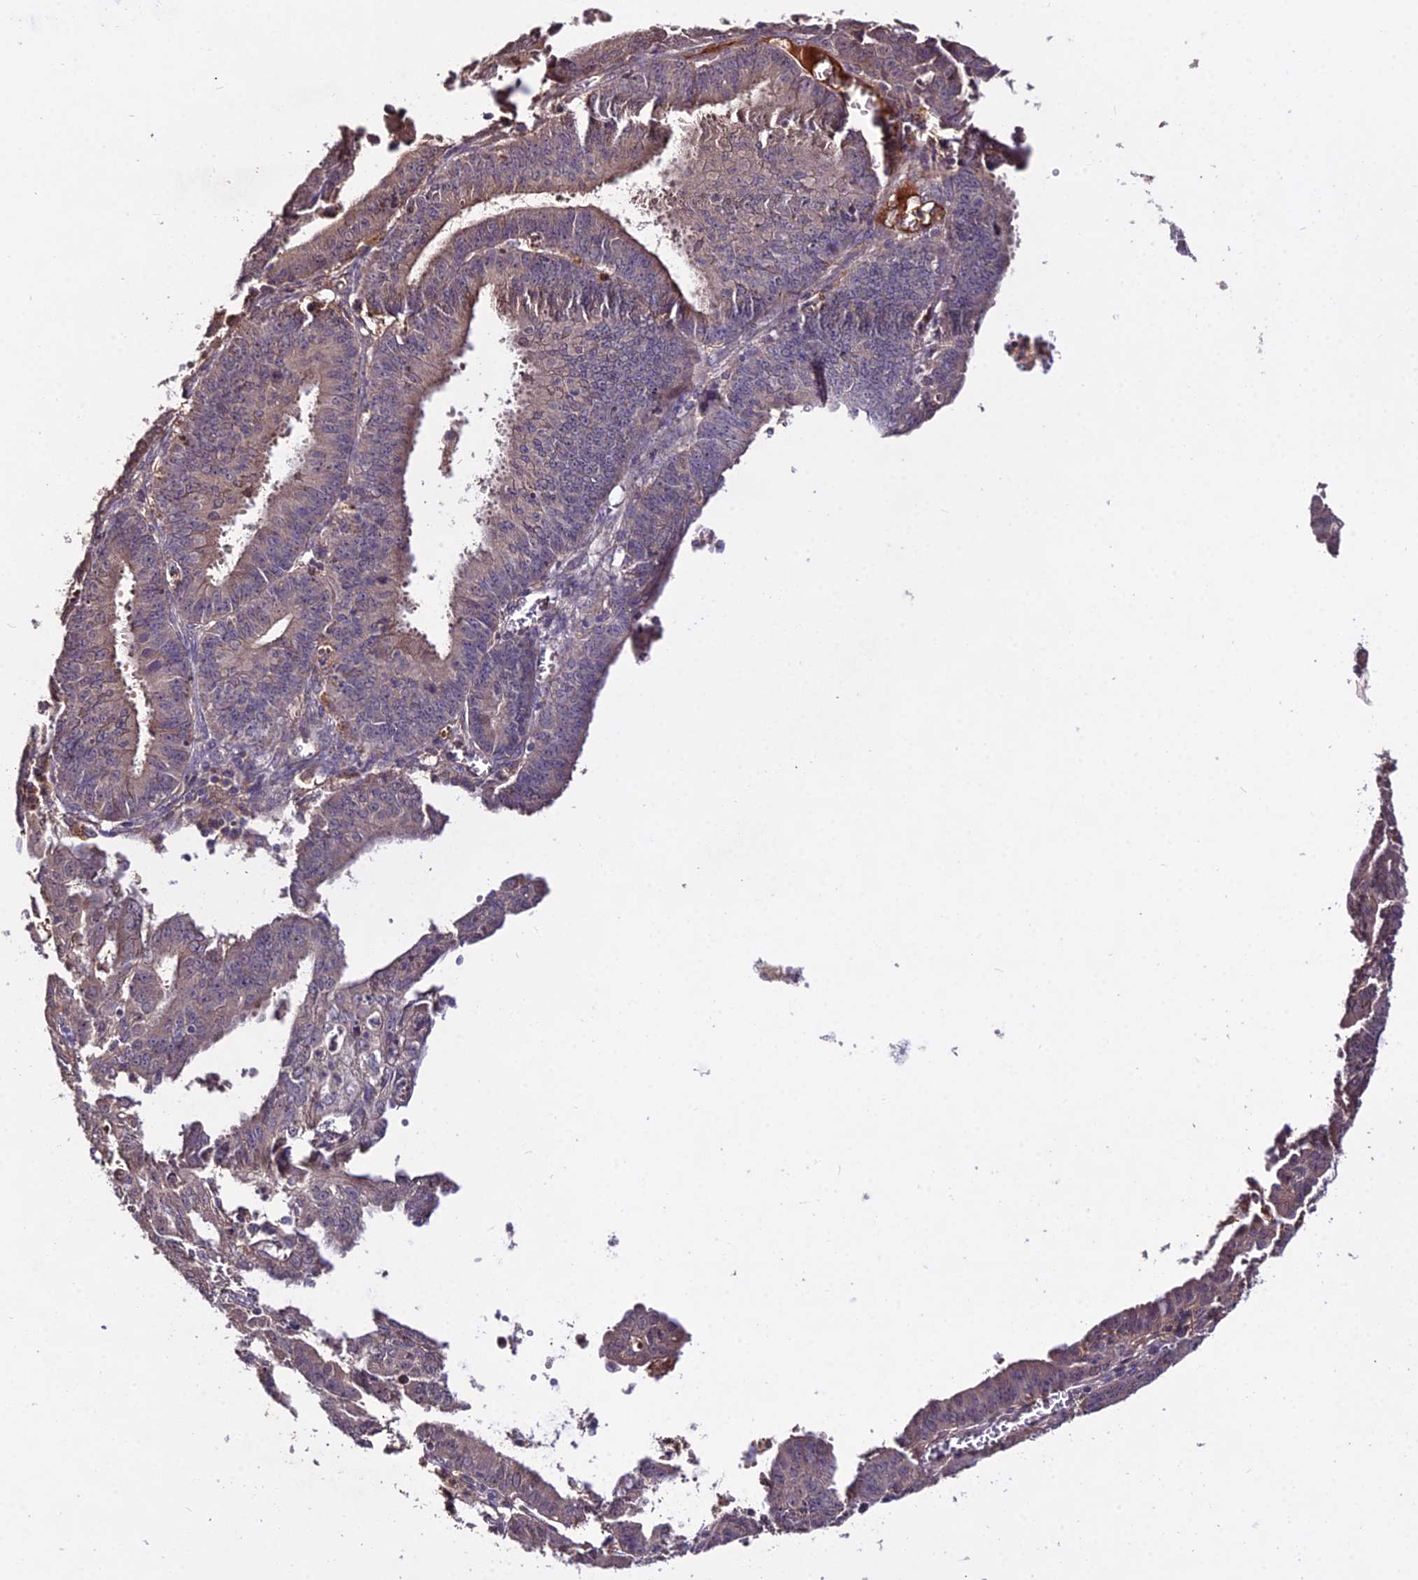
{"staining": {"intensity": "weak", "quantity": "<25%", "location": "cytoplasmic/membranous"}, "tissue": "endometrial cancer", "cell_type": "Tumor cells", "image_type": "cancer", "snomed": [{"axis": "morphology", "description": "Adenocarcinoma, NOS"}, {"axis": "topography", "description": "Endometrium"}], "caption": "Tumor cells show no significant protein expression in endometrial cancer (adenocarcinoma).", "gene": "KCTD16", "patient": {"sex": "female", "age": 73}}